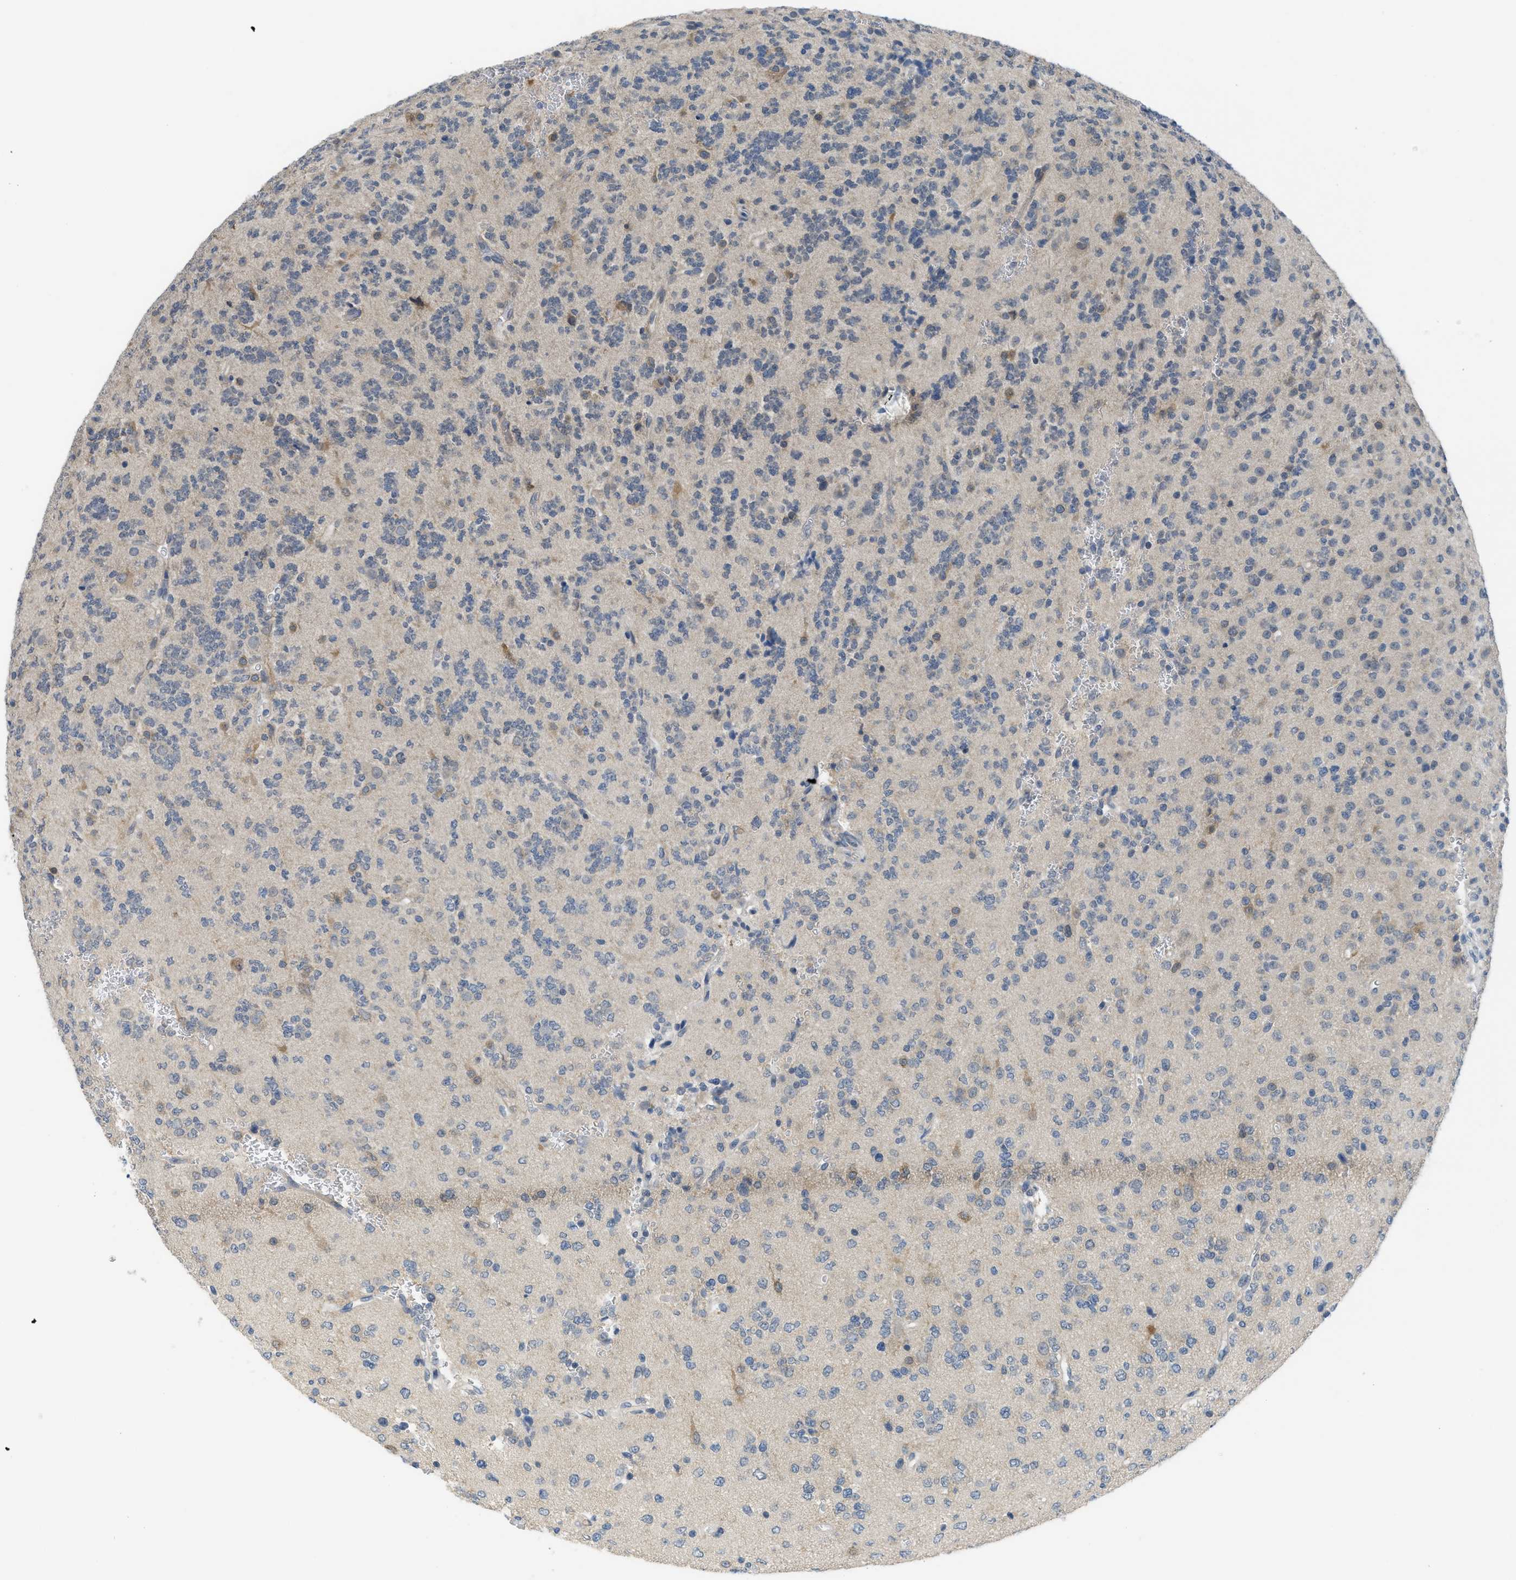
{"staining": {"intensity": "weak", "quantity": "<25%", "location": "cytoplasmic/membranous"}, "tissue": "glioma", "cell_type": "Tumor cells", "image_type": "cancer", "snomed": [{"axis": "morphology", "description": "Glioma, malignant, Low grade"}, {"axis": "topography", "description": "Brain"}], "caption": "Immunohistochemistry histopathology image of neoplastic tissue: human glioma stained with DAB (3,3'-diaminobenzidine) reveals no significant protein expression in tumor cells.", "gene": "TNFAIP1", "patient": {"sex": "male", "age": 38}}